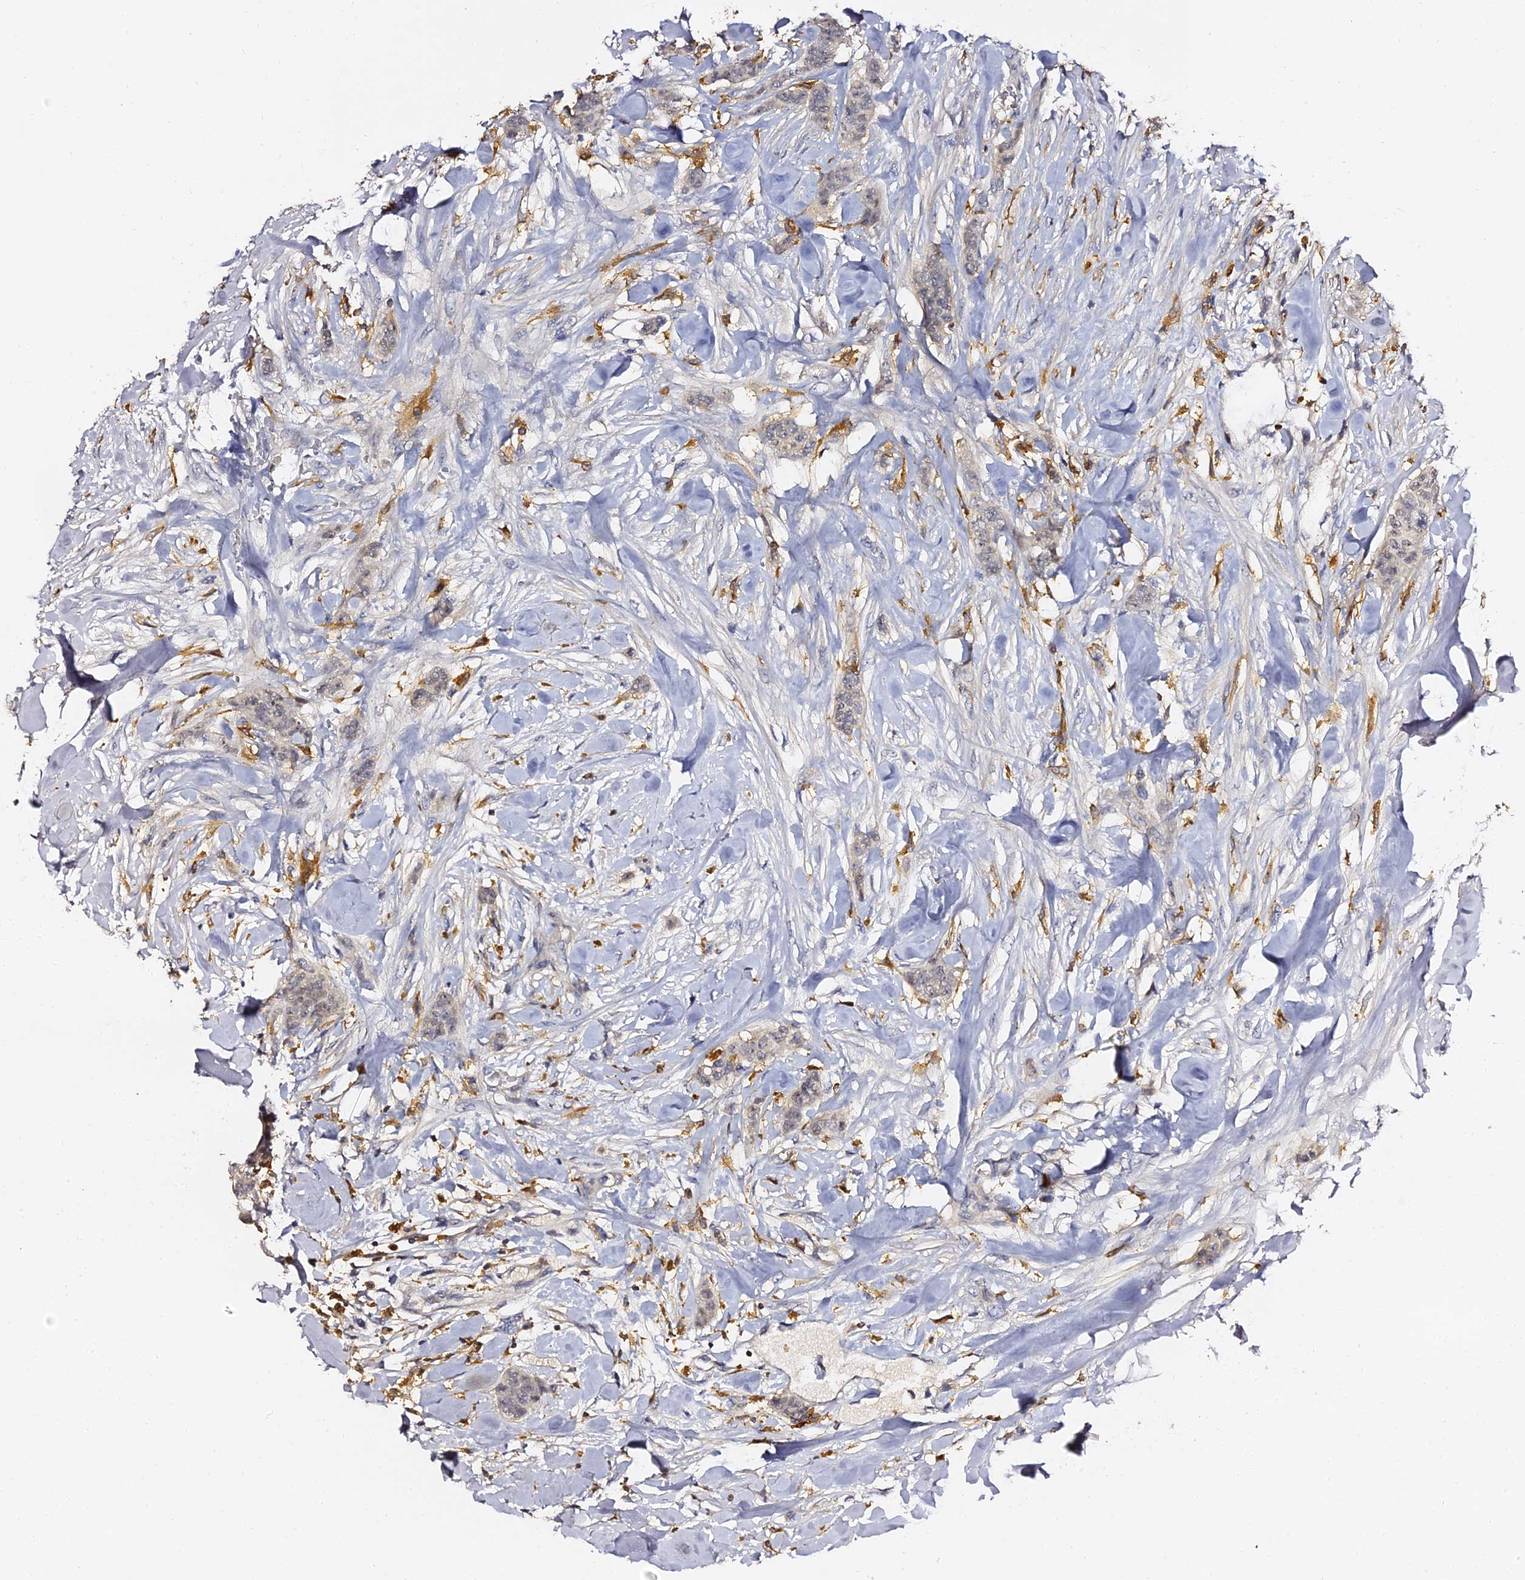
{"staining": {"intensity": "weak", "quantity": ">75%", "location": "nuclear"}, "tissue": "breast cancer", "cell_type": "Tumor cells", "image_type": "cancer", "snomed": [{"axis": "morphology", "description": "Duct carcinoma"}, {"axis": "topography", "description": "Breast"}], "caption": "High-magnification brightfield microscopy of breast cancer (infiltrating ductal carcinoma) stained with DAB (3,3'-diaminobenzidine) (brown) and counterstained with hematoxylin (blue). tumor cells exhibit weak nuclear positivity is present in approximately>75% of cells. (Brightfield microscopy of DAB IHC at high magnification).", "gene": "IL4I1", "patient": {"sex": "female", "age": 40}}